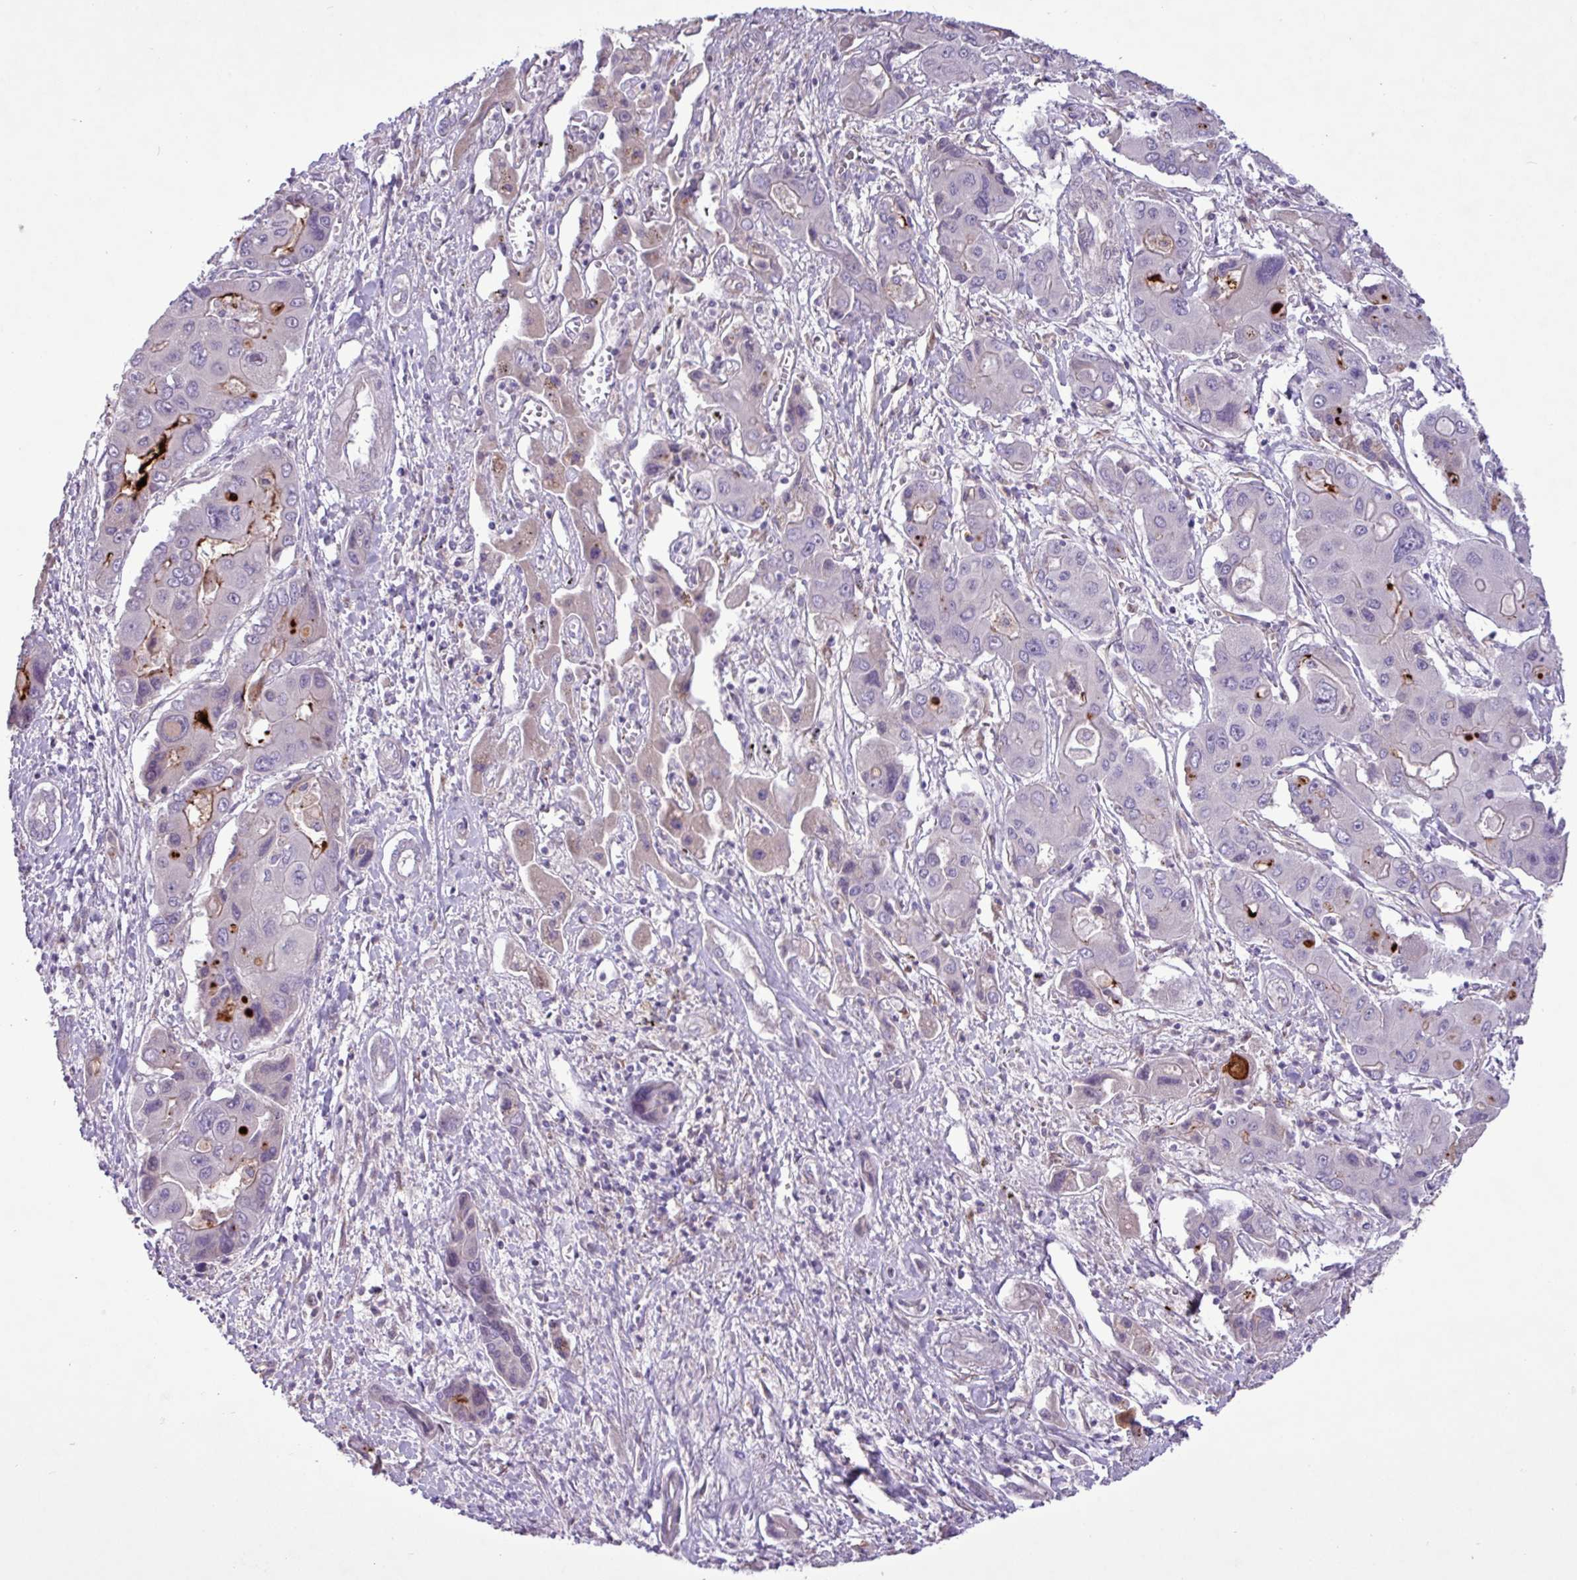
{"staining": {"intensity": "negative", "quantity": "none", "location": "none"}, "tissue": "liver cancer", "cell_type": "Tumor cells", "image_type": "cancer", "snomed": [{"axis": "morphology", "description": "Cholangiocarcinoma"}, {"axis": "topography", "description": "Liver"}], "caption": "Liver cancer (cholangiocarcinoma) stained for a protein using immunohistochemistry shows no expression tumor cells.", "gene": "CD248", "patient": {"sex": "male", "age": 67}}